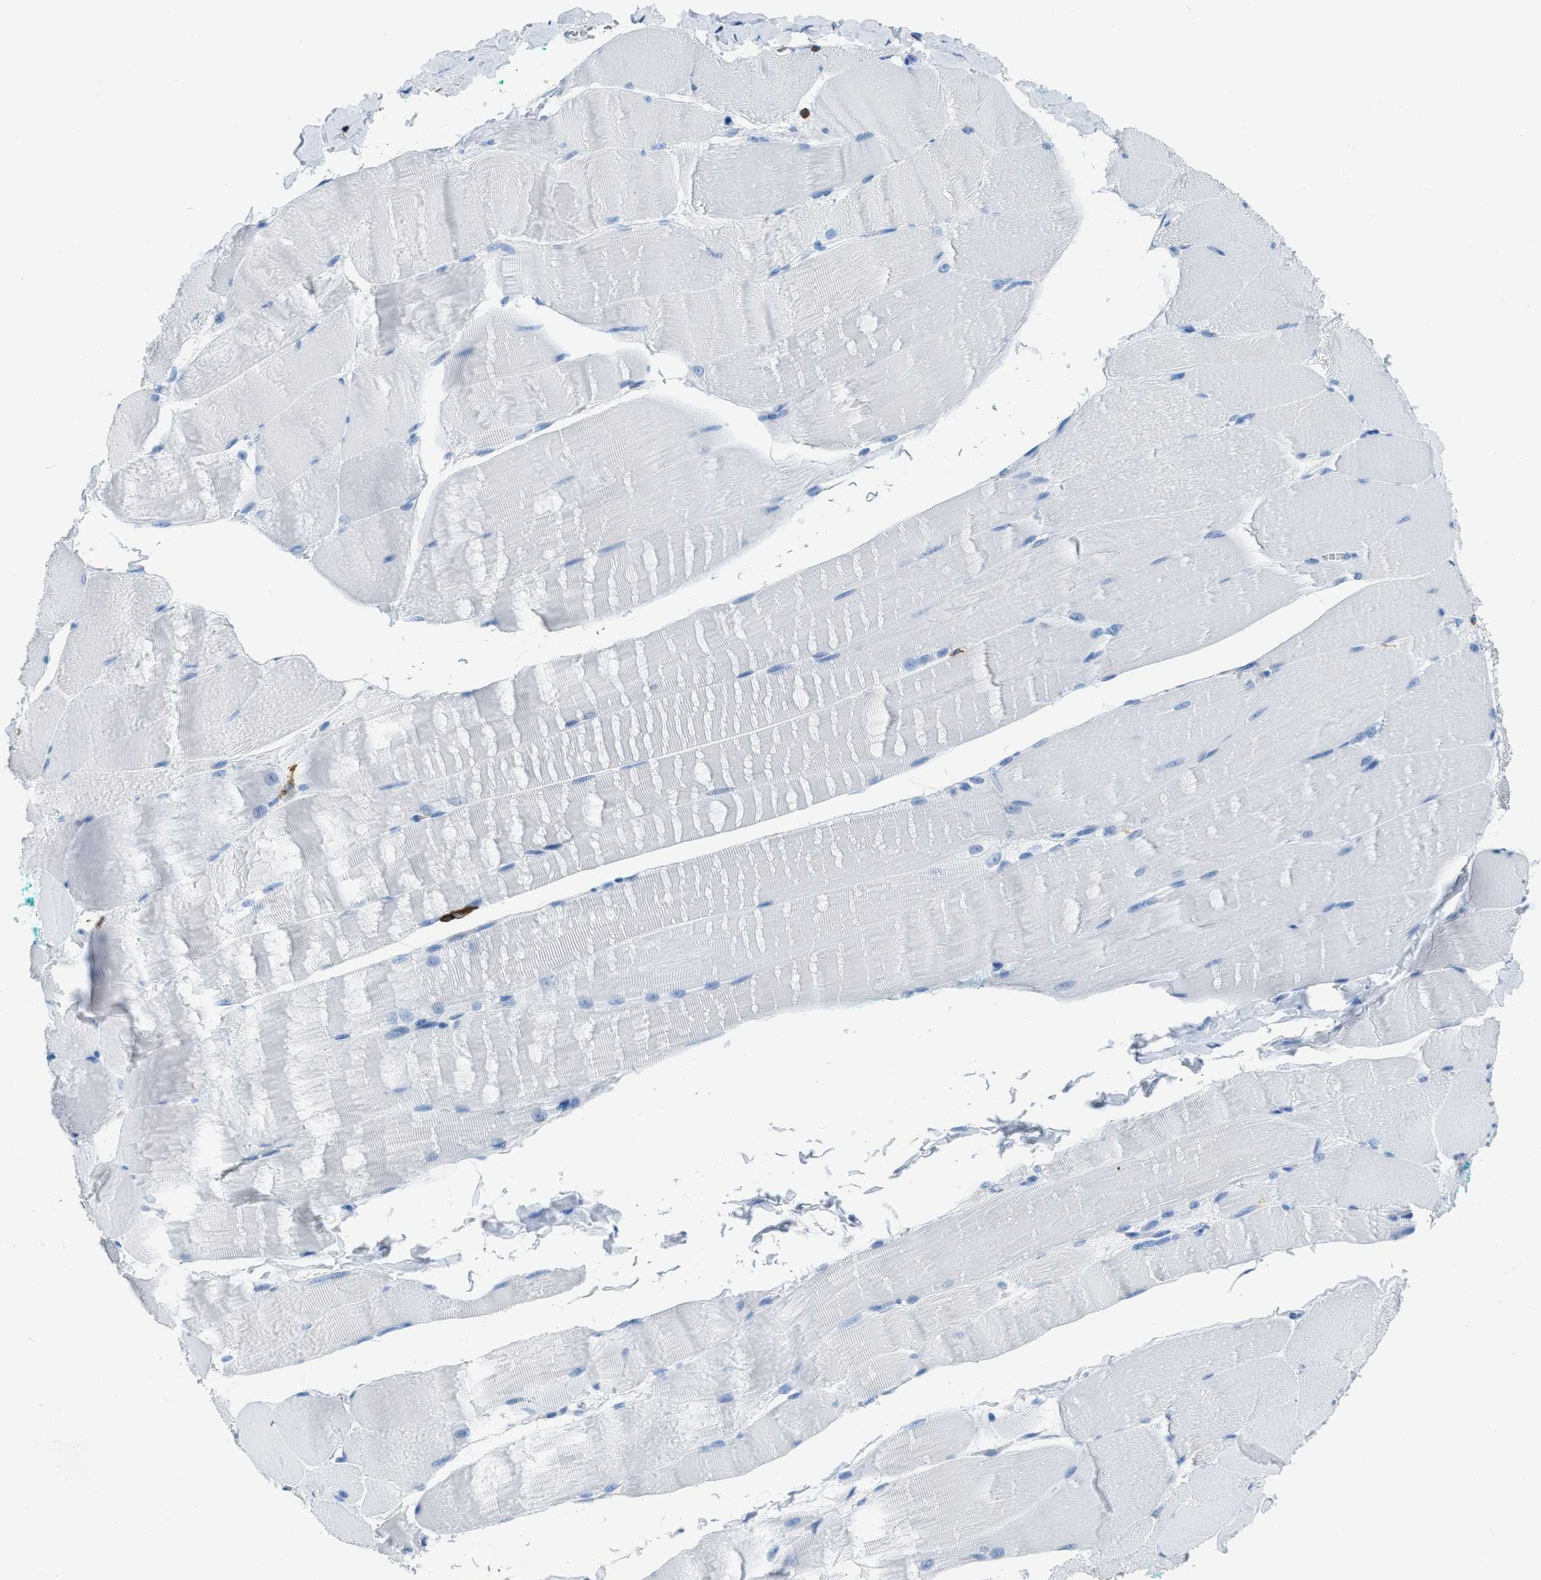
{"staining": {"intensity": "negative", "quantity": "none", "location": "none"}, "tissue": "skeletal muscle", "cell_type": "Myocytes", "image_type": "normal", "snomed": [{"axis": "morphology", "description": "Normal tissue, NOS"}, {"axis": "morphology", "description": "Squamous cell carcinoma, NOS"}, {"axis": "topography", "description": "Skeletal muscle"}], "caption": "Immunohistochemistry image of normal human skeletal muscle stained for a protein (brown), which displays no positivity in myocytes.", "gene": "LSP1", "patient": {"sex": "male", "age": 51}}